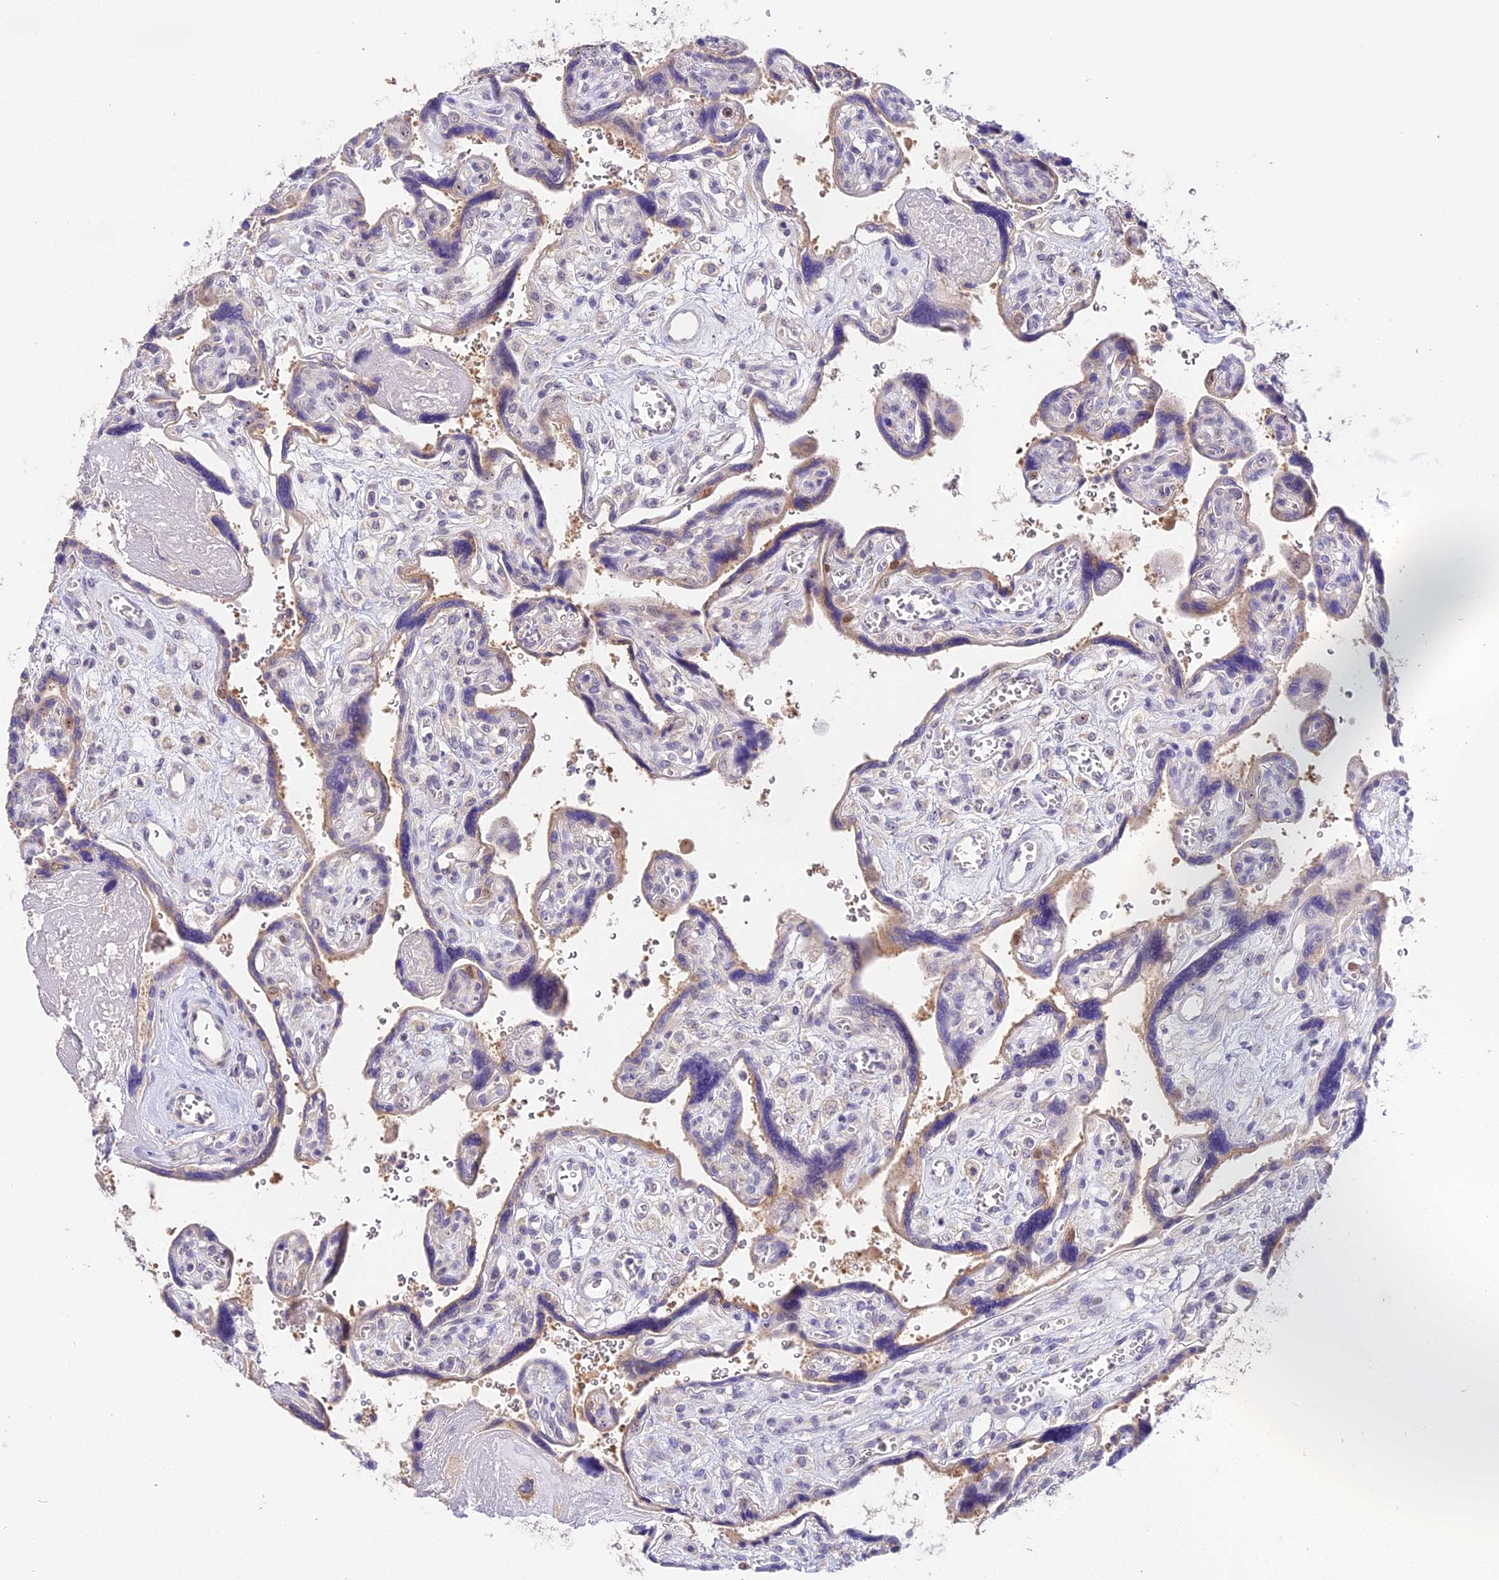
{"staining": {"intensity": "moderate", "quantity": "<25%", "location": "cytoplasmic/membranous"}, "tissue": "placenta", "cell_type": "Trophoblastic cells", "image_type": "normal", "snomed": [{"axis": "morphology", "description": "Normal tissue, NOS"}, {"axis": "topography", "description": "Placenta"}], "caption": "This micrograph exhibits IHC staining of unremarkable placenta, with low moderate cytoplasmic/membranous expression in approximately <25% of trophoblastic cells.", "gene": "RAD51", "patient": {"sex": "female", "age": 39}}